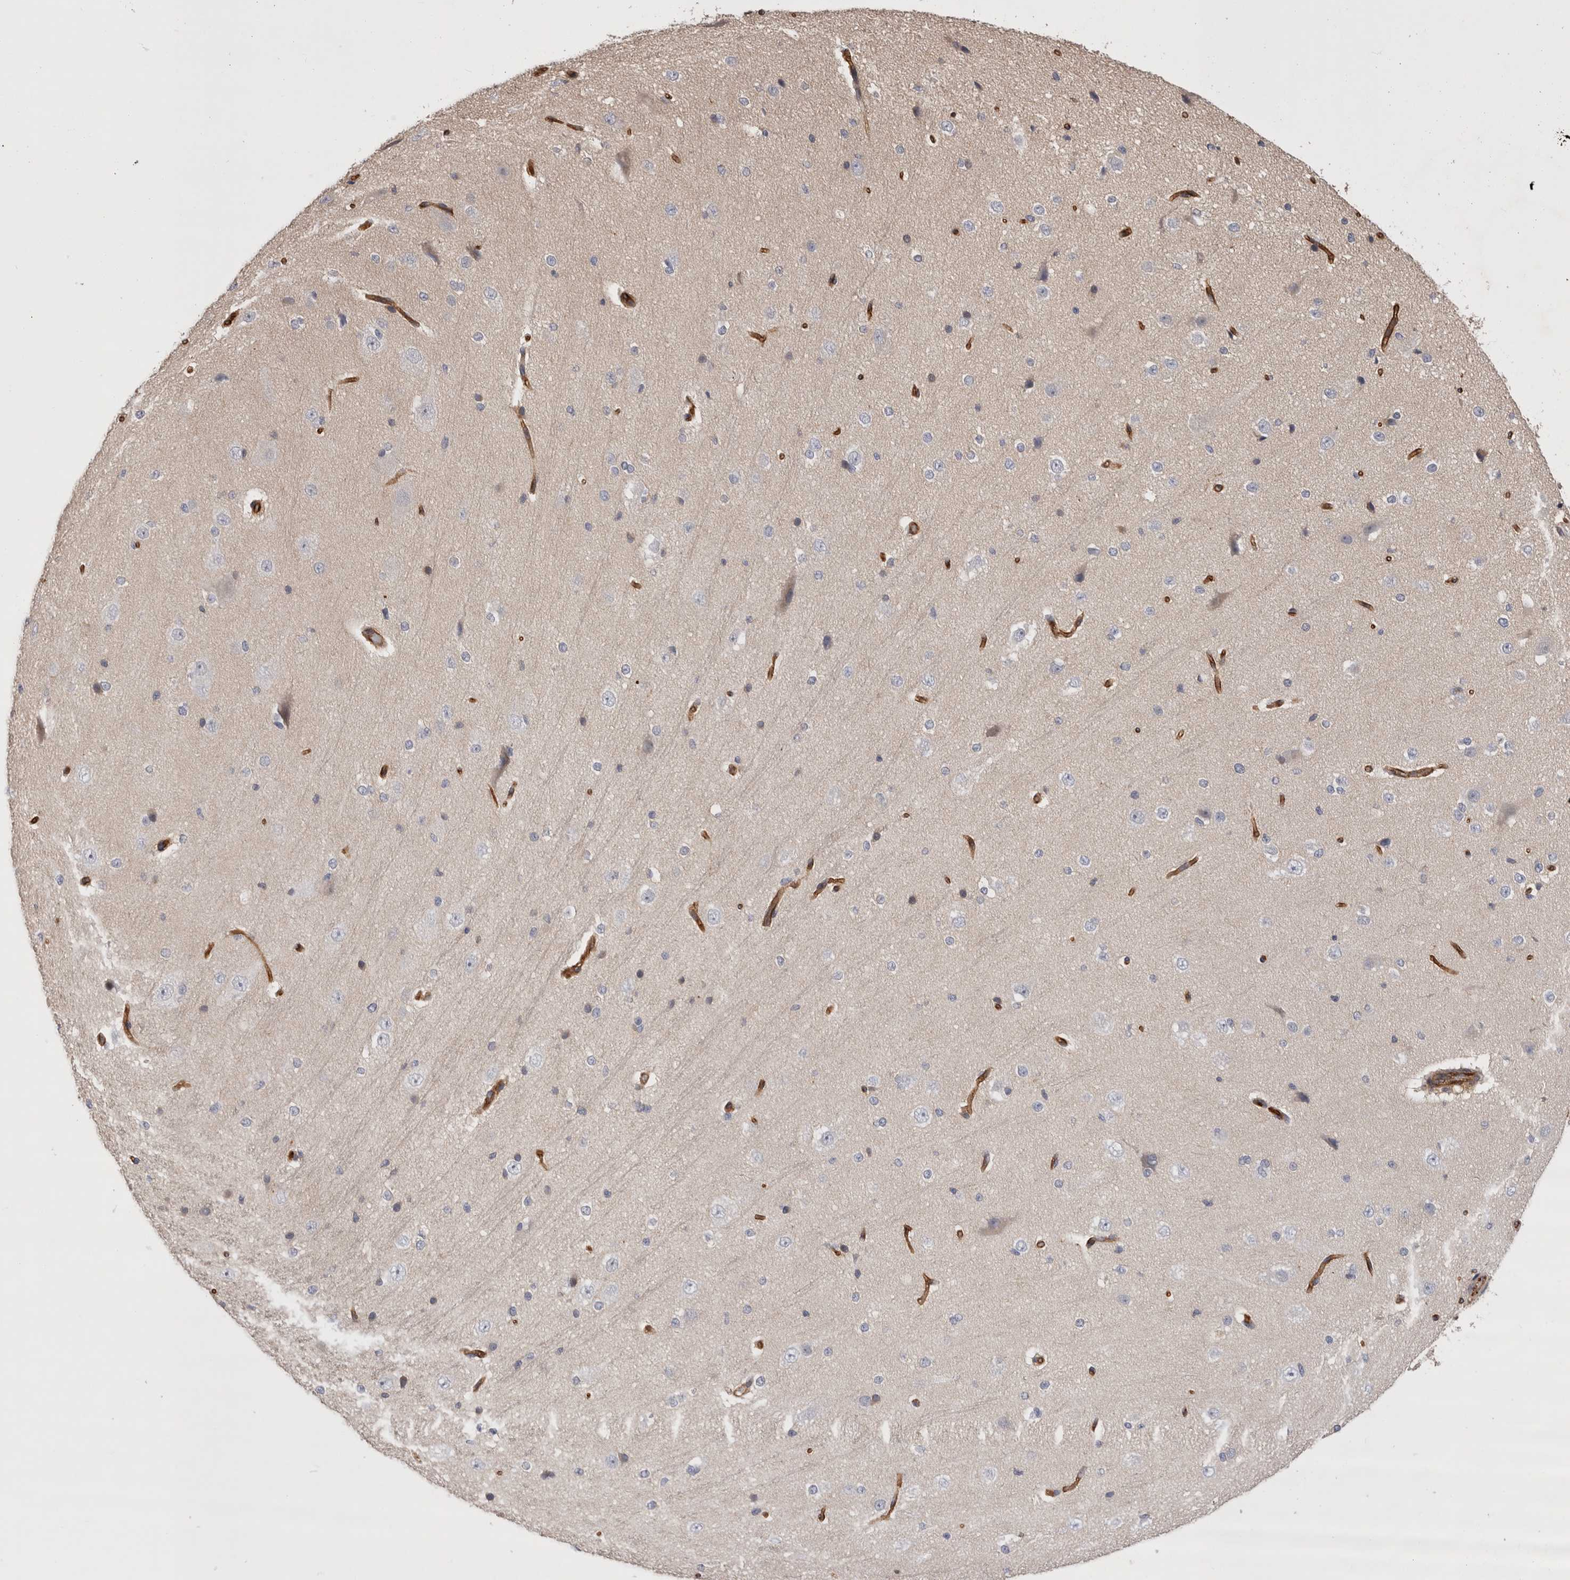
{"staining": {"intensity": "moderate", "quantity": ">75%", "location": "cytoplasmic/membranous"}, "tissue": "cerebral cortex", "cell_type": "Endothelial cells", "image_type": "normal", "snomed": [{"axis": "morphology", "description": "Normal tissue, NOS"}, {"axis": "morphology", "description": "Developmental malformation"}, {"axis": "topography", "description": "Cerebral cortex"}], "caption": "Endothelial cells reveal medium levels of moderate cytoplasmic/membranous staining in about >75% of cells in unremarkable cerebral cortex. (Stains: DAB in brown, nuclei in blue, Microscopy: brightfield microscopy at high magnification).", "gene": "BNIP2", "patient": {"sex": "female", "age": 30}}